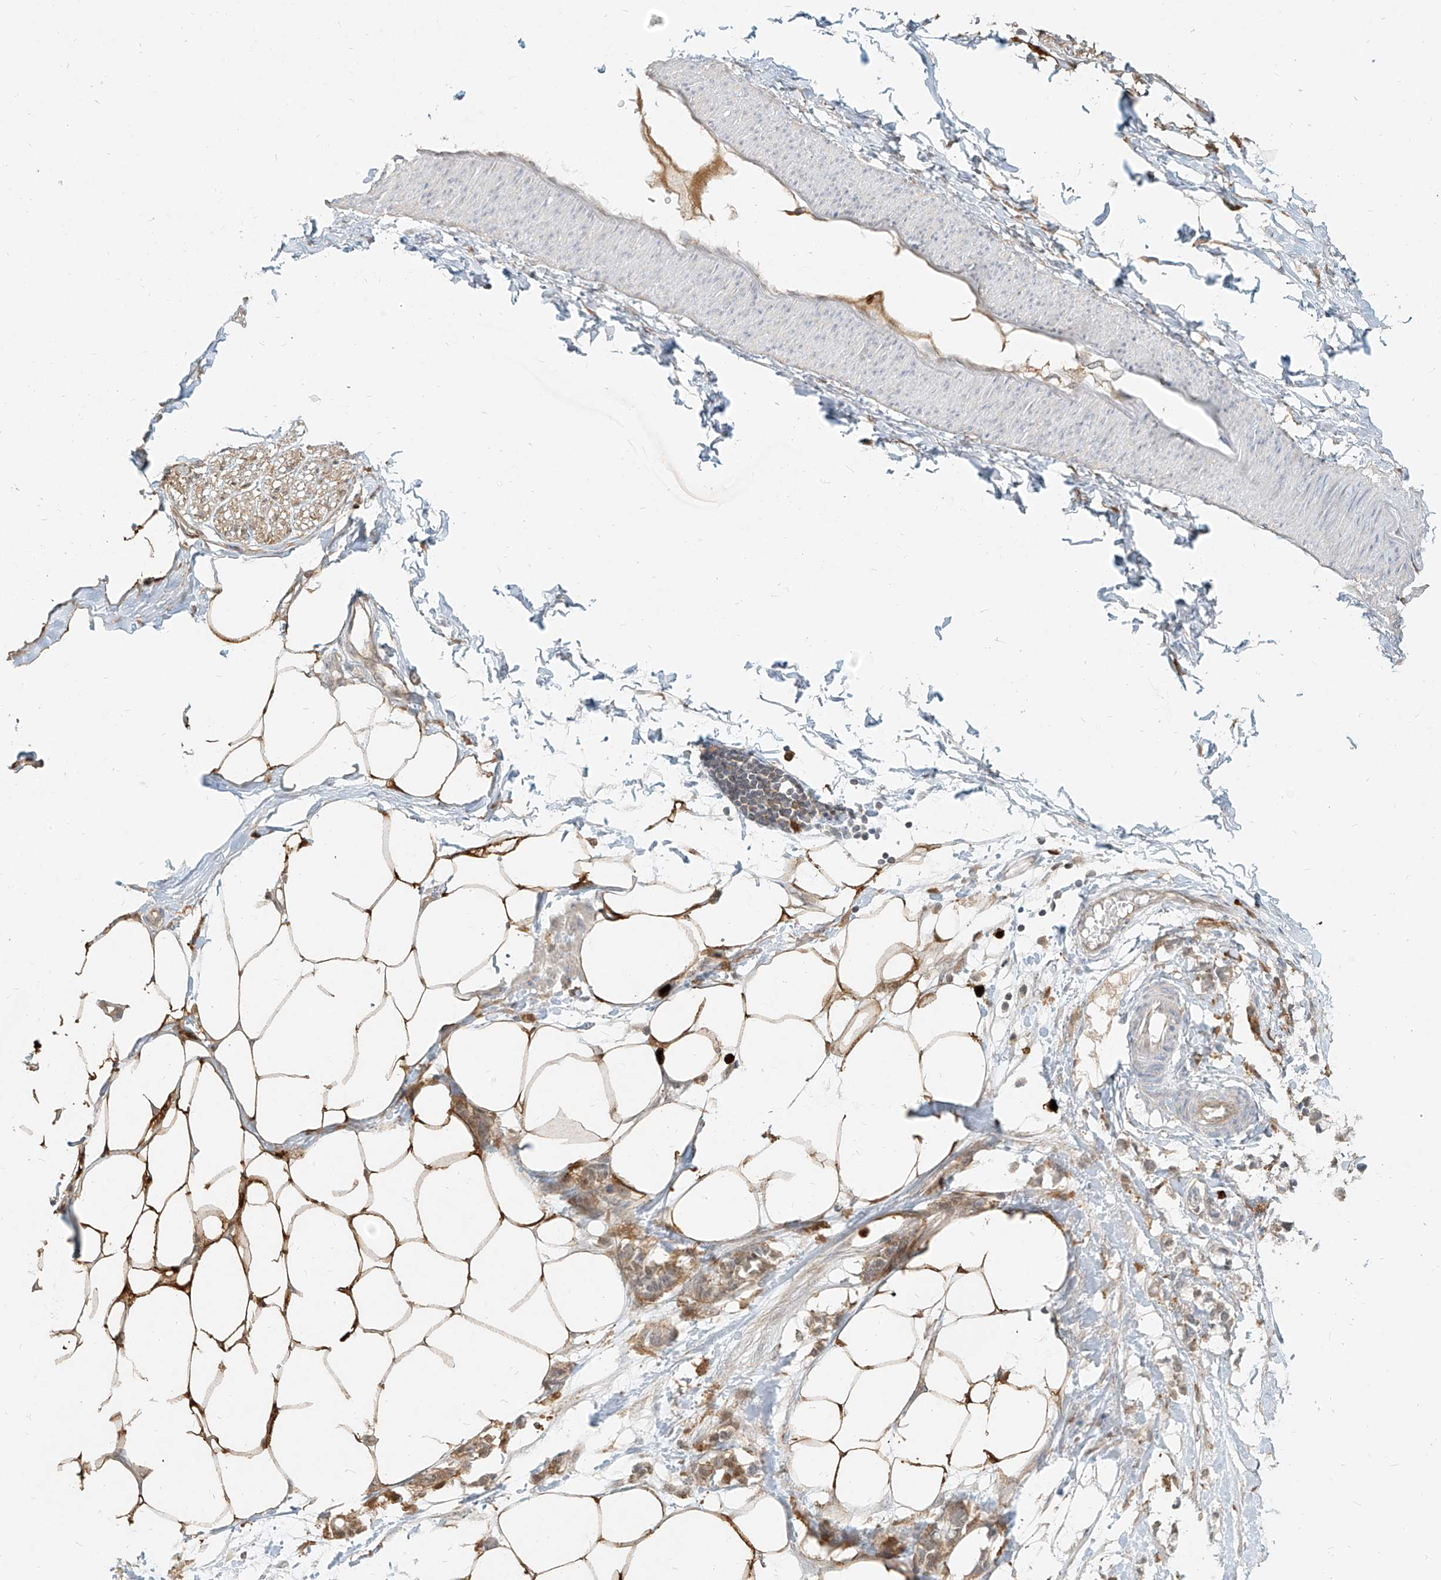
{"staining": {"intensity": "moderate", "quantity": ">75%", "location": "cytoplasmic/membranous"}, "tissue": "adipose tissue", "cell_type": "Adipocytes", "image_type": "normal", "snomed": [{"axis": "morphology", "description": "Normal tissue, NOS"}, {"axis": "morphology", "description": "Adenocarcinoma, NOS"}, {"axis": "topography", "description": "Colon"}, {"axis": "topography", "description": "Peripheral nerve tissue"}], "caption": "A medium amount of moderate cytoplasmic/membranous staining is identified in approximately >75% of adipocytes in unremarkable adipose tissue.", "gene": "PGD", "patient": {"sex": "male", "age": 14}}